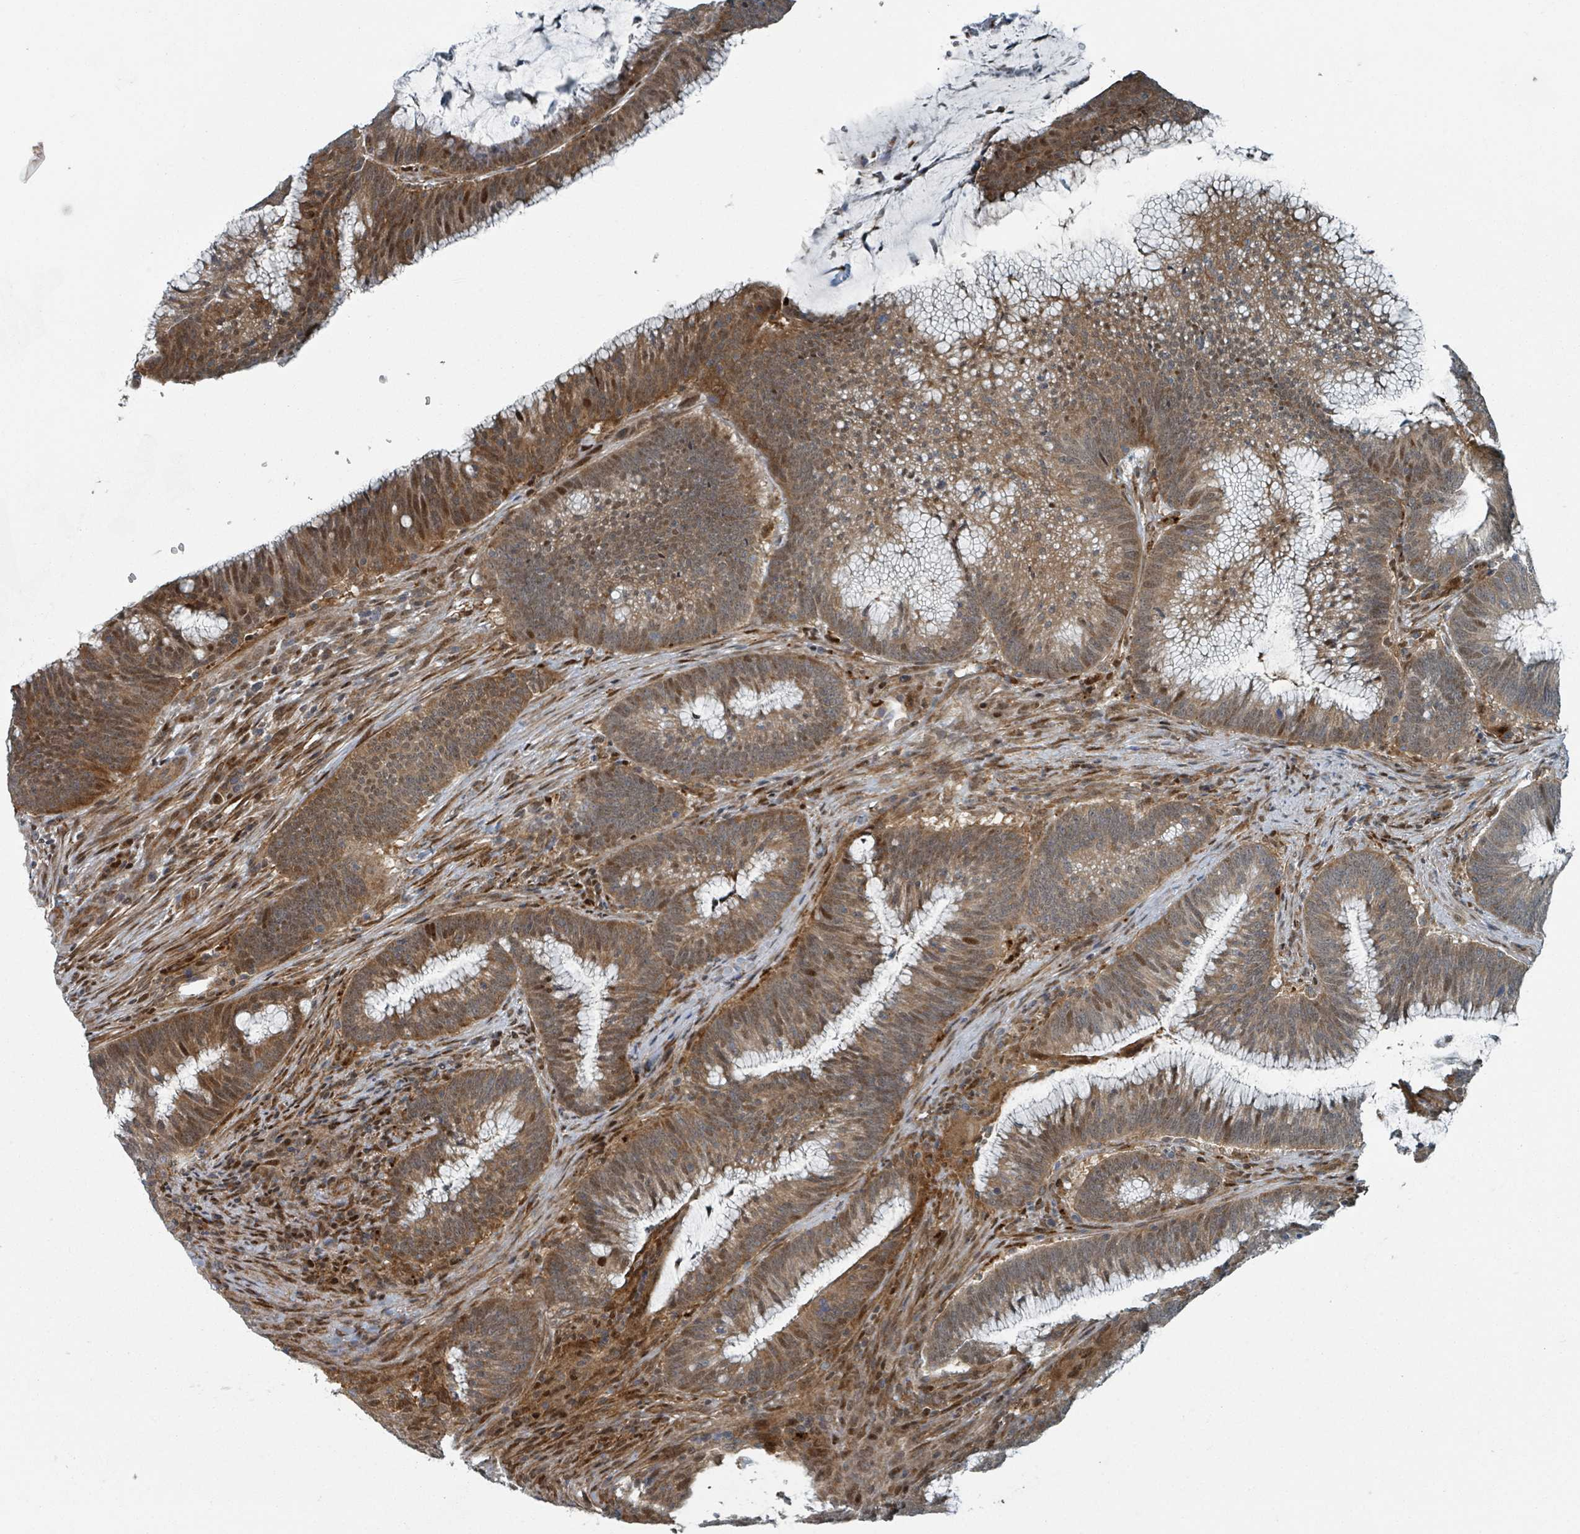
{"staining": {"intensity": "moderate", "quantity": ">75%", "location": "cytoplasmic/membranous,nuclear"}, "tissue": "colorectal cancer", "cell_type": "Tumor cells", "image_type": "cancer", "snomed": [{"axis": "morphology", "description": "Adenocarcinoma, NOS"}, {"axis": "topography", "description": "Rectum"}], "caption": "Tumor cells display medium levels of moderate cytoplasmic/membranous and nuclear expression in approximately >75% of cells in colorectal cancer.", "gene": "RHPN2", "patient": {"sex": "female", "age": 77}}